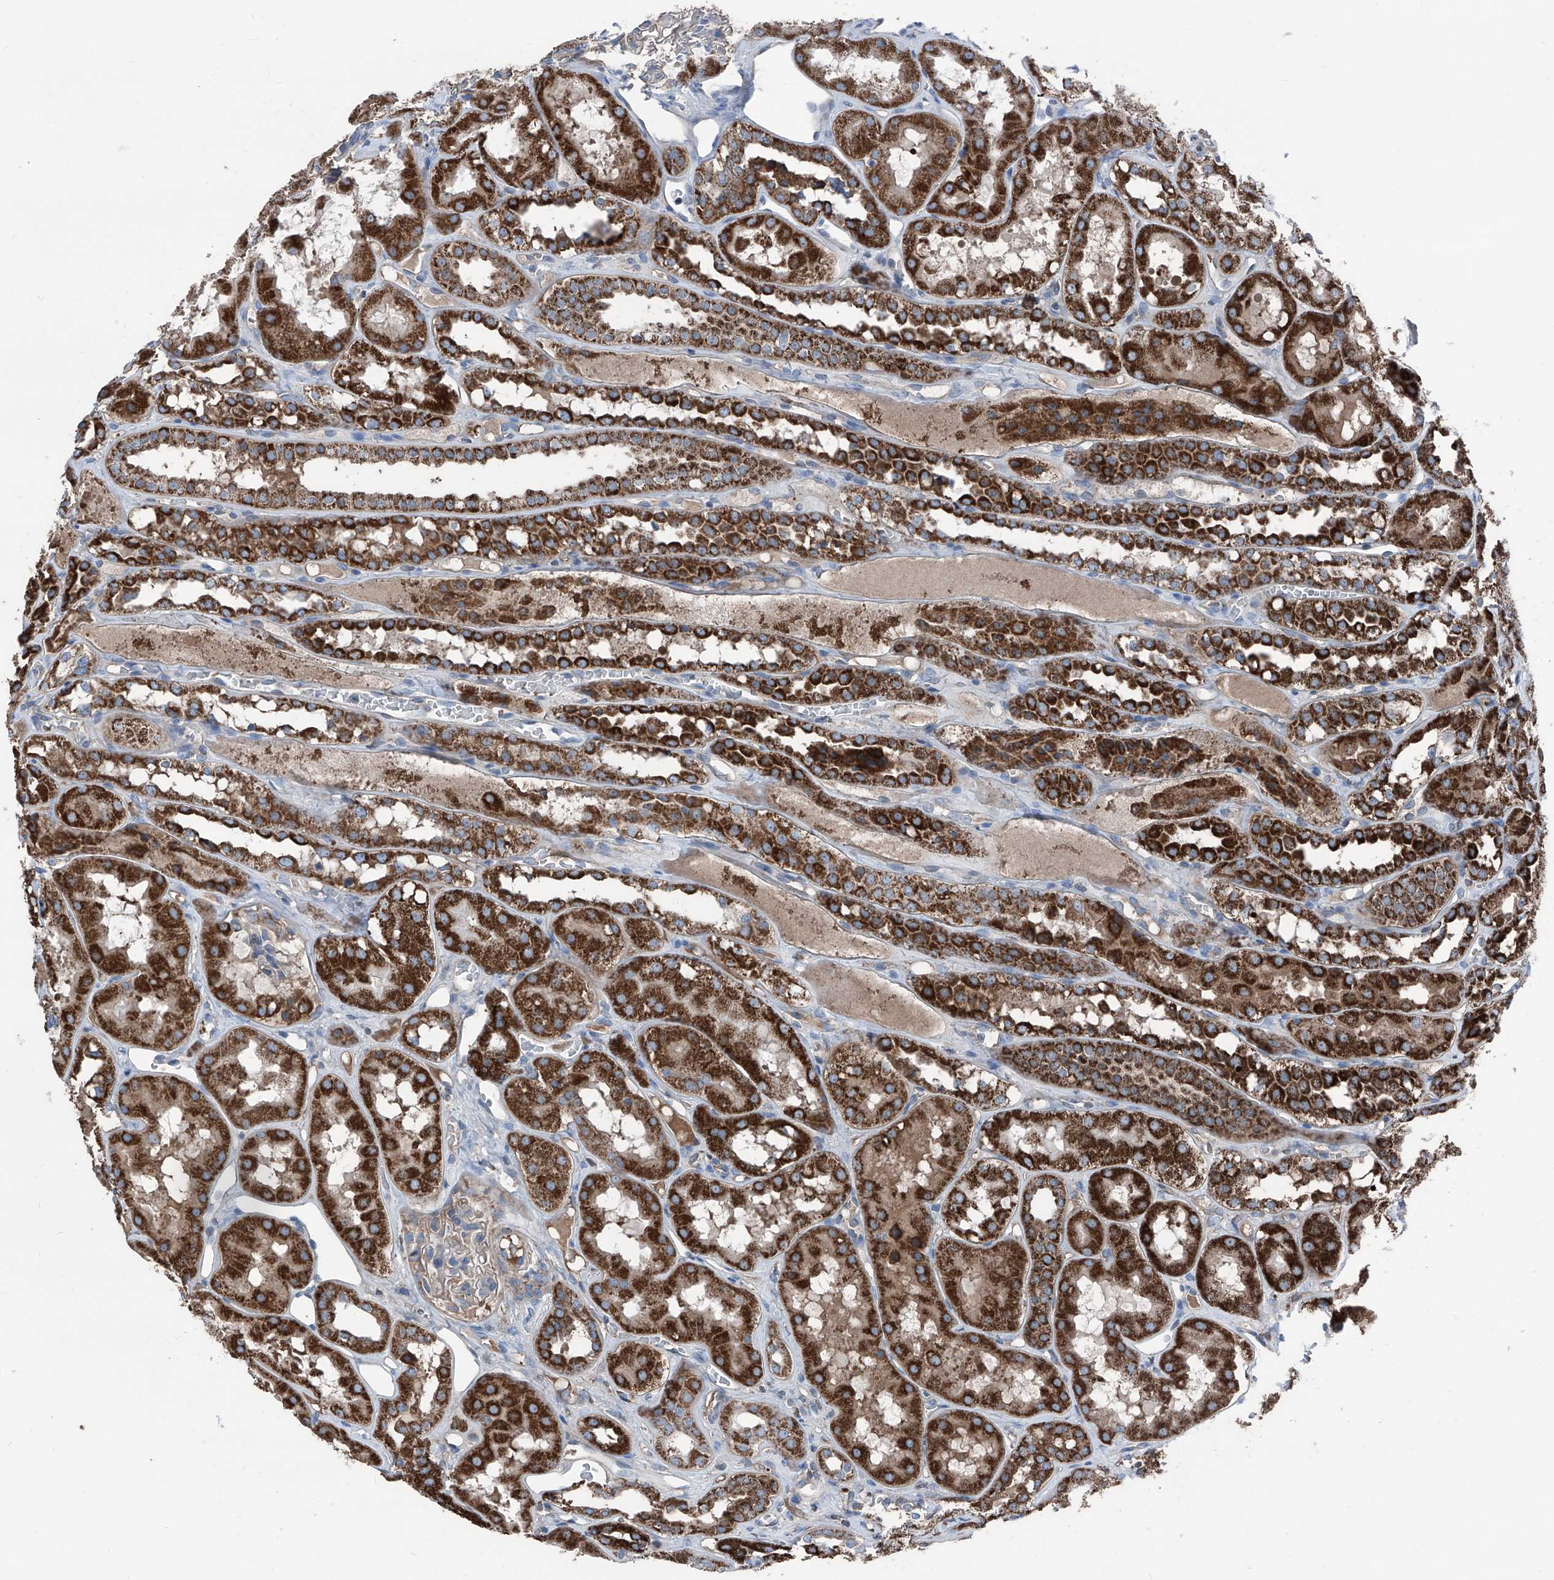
{"staining": {"intensity": "negative", "quantity": "none", "location": "none"}, "tissue": "kidney", "cell_type": "Cells in glomeruli", "image_type": "normal", "snomed": [{"axis": "morphology", "description": "Normal tissue, NOS"}, {"axis": "topography", "description": "Kidney"}], "caption": "The micrograph shows no significant positivity in cells in glomeruli of kidney. (DAB IHC with hematoxylin counter stain).", "gene": "GPAT3", "patient": {"sex": "male", "age": 16}}